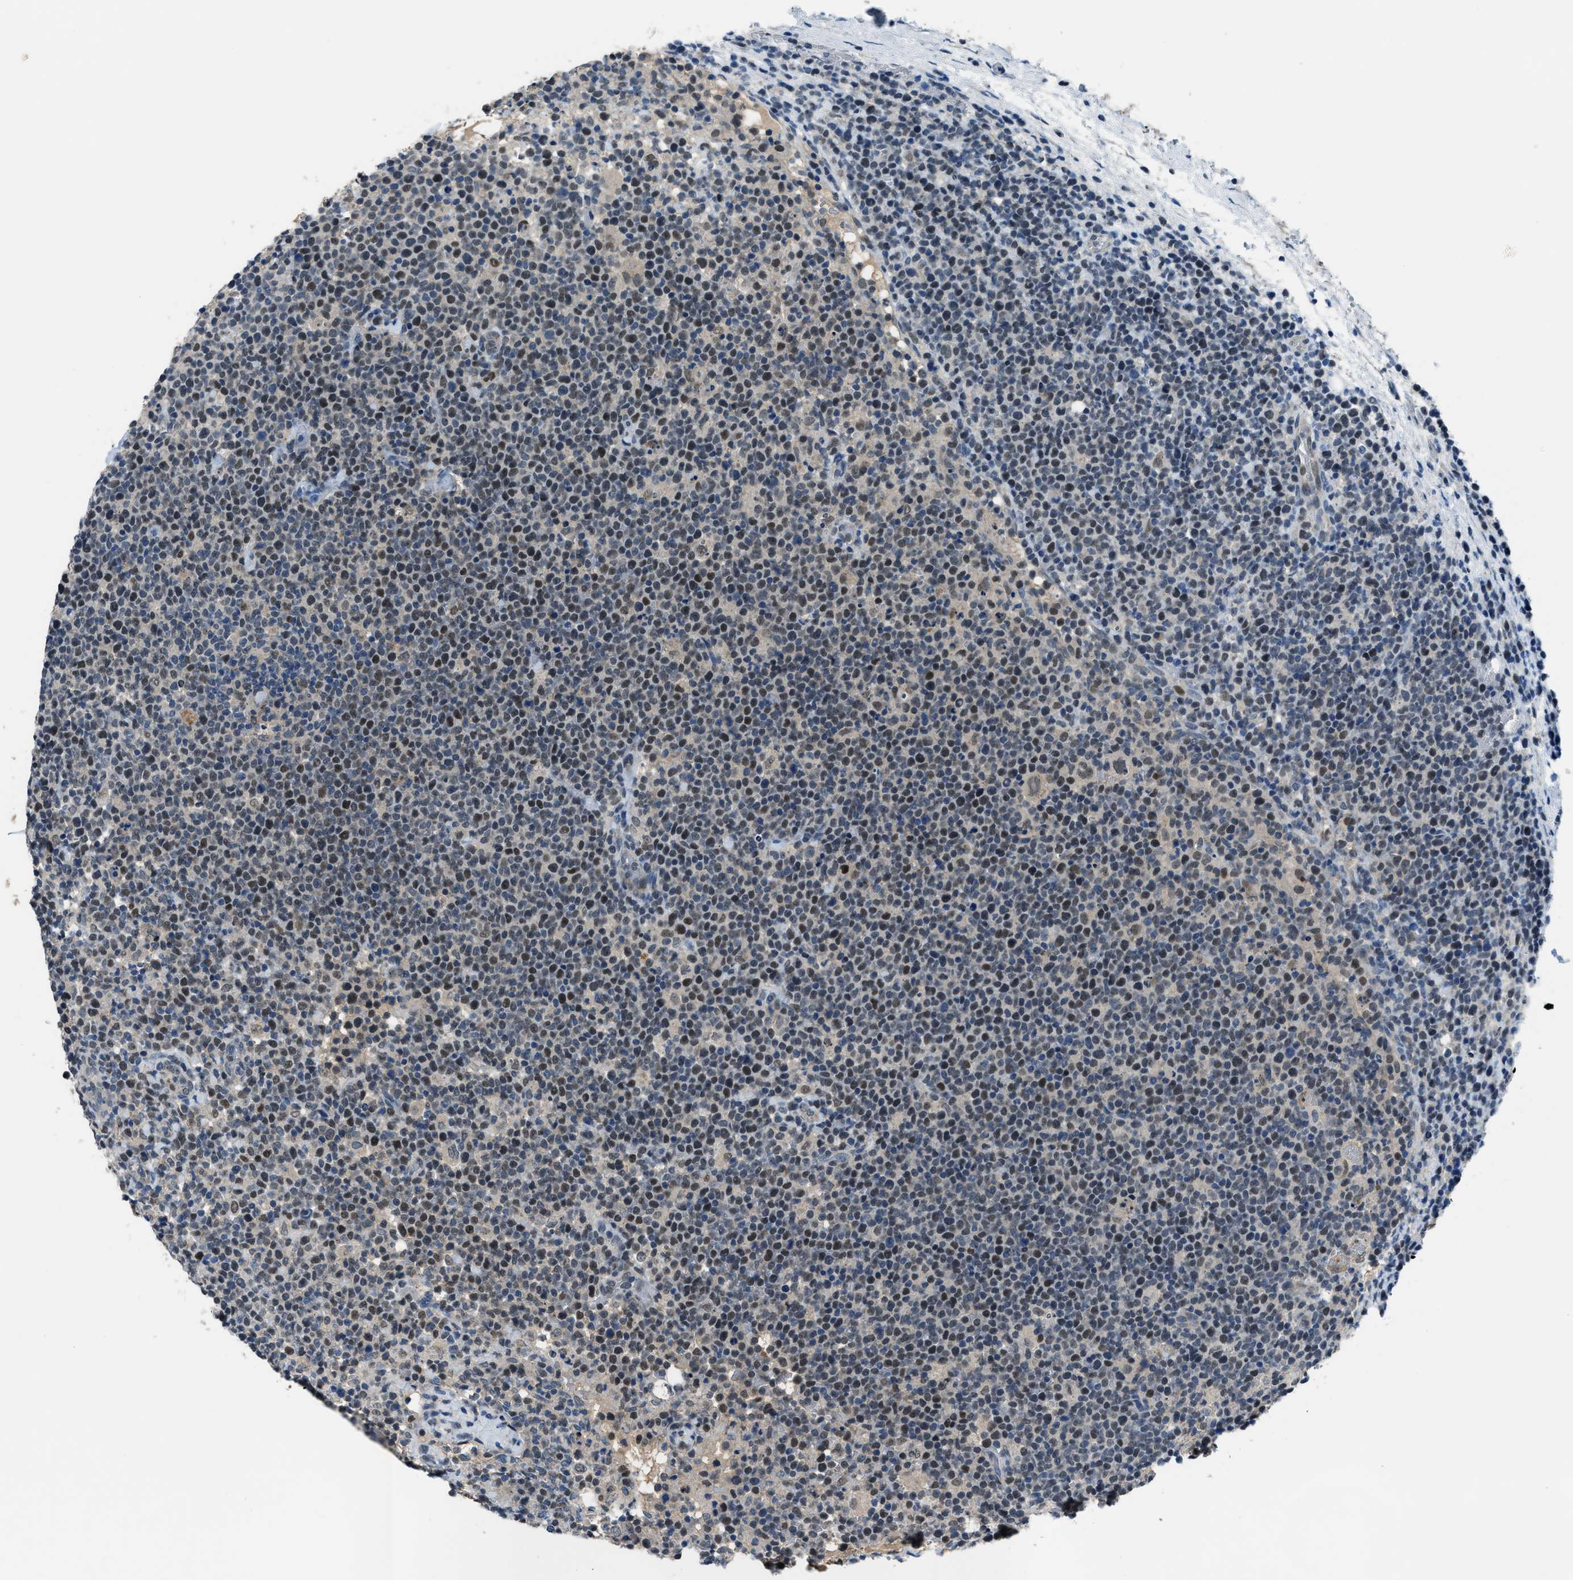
{"staining": {"intensity": "moderate", "quantity": "25%-75%", "location": "nuclear"}, "tissue": "lymphoma", "cell_type": "Tumor cells", "image_type": "cancer", "snomed": [{"axis": "morphology", "description": "Malignant lymphoma, non-Hodgkin's type, High grade"}, {"axis": "topography", "description": "Lymph node"}], "caption": "Lymphoma tissue displays moderate nuclear staining in about 25%-75% of tumor cells, visualized by immunohistochemistry. (Stains: DAB in brown, nuclei in blue, Microscopy: brightfield microscopy at high magnification).", "gene": "DUSP19", "patient": {"sex": "male", "age": 61}}